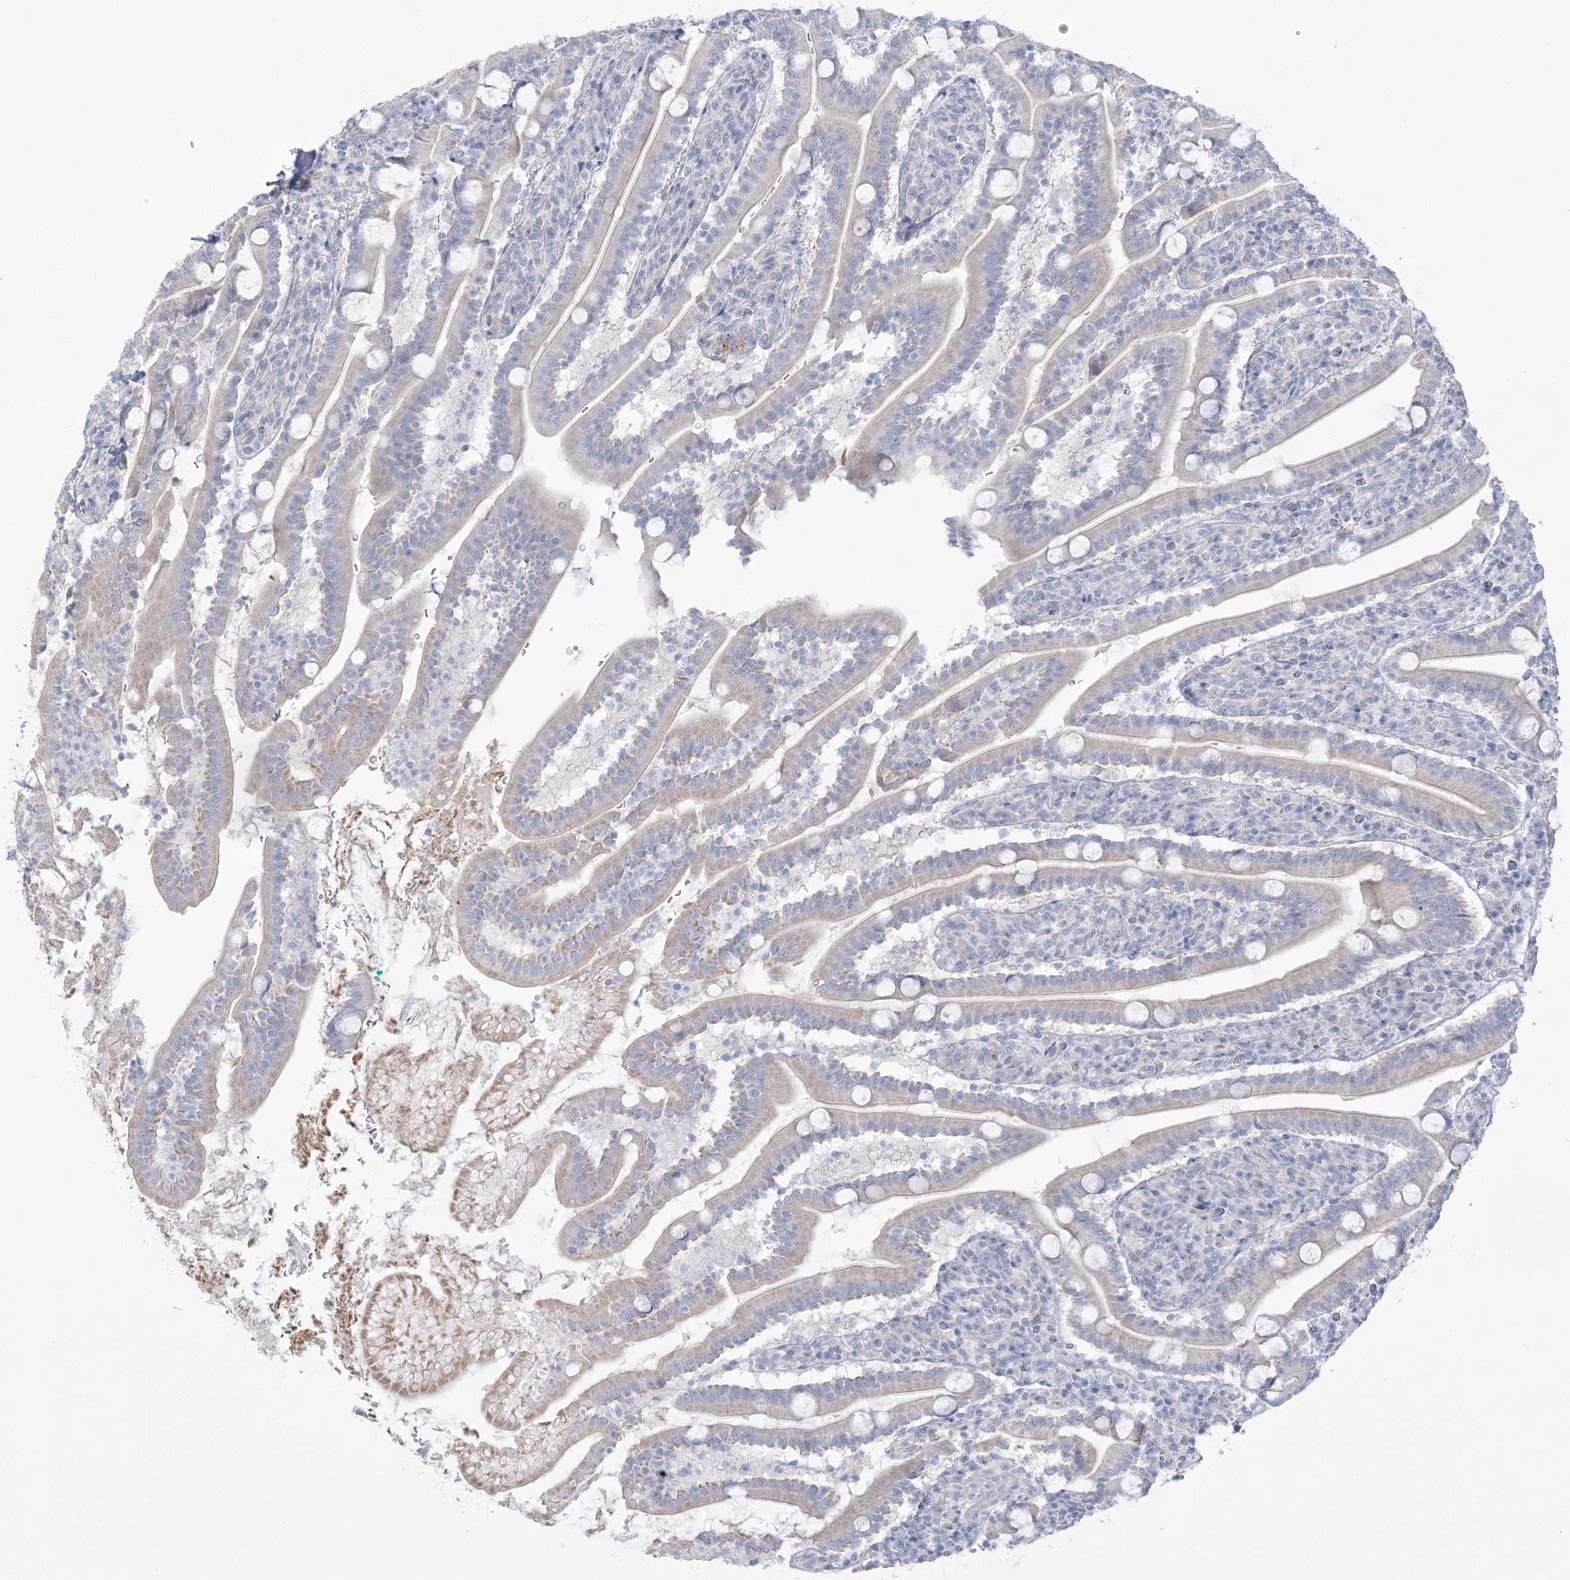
{"staining": {"intensity": "weak", "quantity": "<25%", "location": "cytoplasmic/membranous"}, "tissue": "duodenum", "cell_type": "Glandular cells", "image_type": "normal", "snomed": [{"axis": "morphology", "description": "Normal tissue, NOS"}, {"axis": "topography", "description": "Duodenum"}], "caption": "High magnification brightfield microscopy of normal duodenum stained with DAB (brown) and counterstained with hematoxylin (blue): glandular cells show no significant positivity.", "gene": "MTHFD2L", "patient": {"sex": "male", "age": 35}}